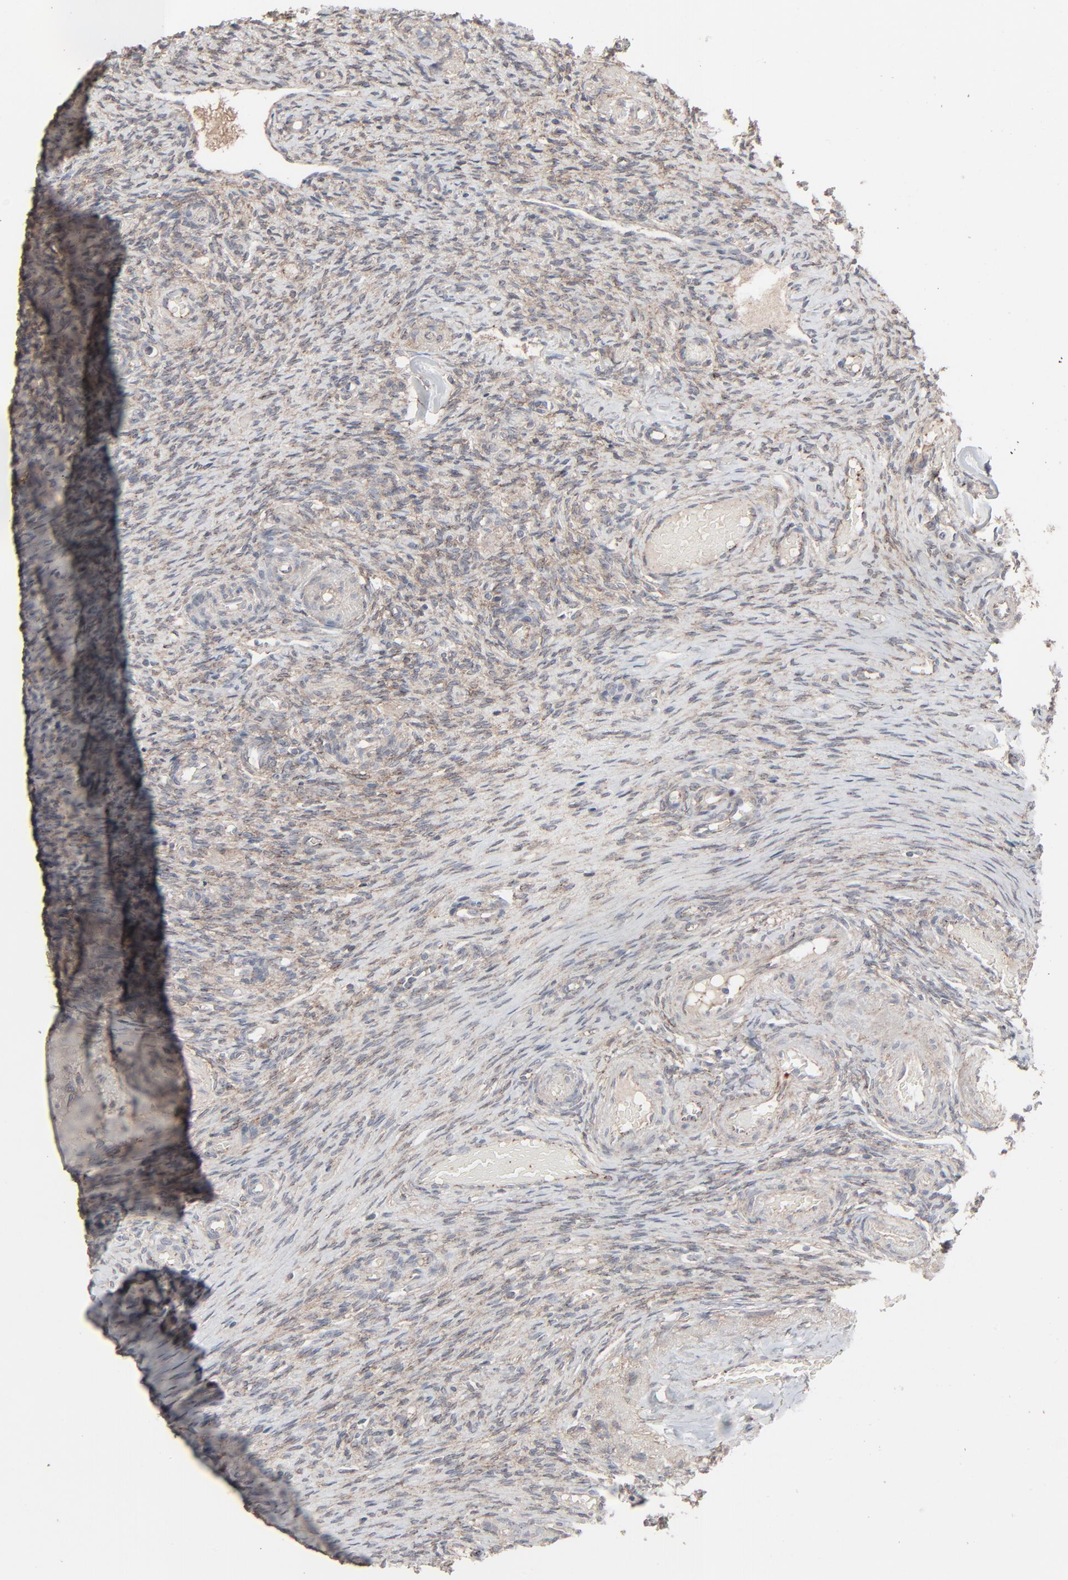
{"staining": {"intensity": "weak", "quantity": ">75%", "location": "cytoplasmic/membranous"}, "tissue": "ovary", "cell_type": "Ovarian stroma cells", "image_type": "normal", "snomed": [{"axis": "morphology", "description": "Normal tissue, NOS"}, {"axis": "topography", "description": "Ovary"}], "caption": "Immunohistochemistry image of unremarkable ovary: human ovary stained using IHC demonstrates low levels of weak protein expression localized specifically in the cytoplasmic/membranous of ovarian stroma cells, appearing as a cytoplasmic/membranous brown color.", "gene": "JAM3", "patient": {"sex": "female", "age": 60}}